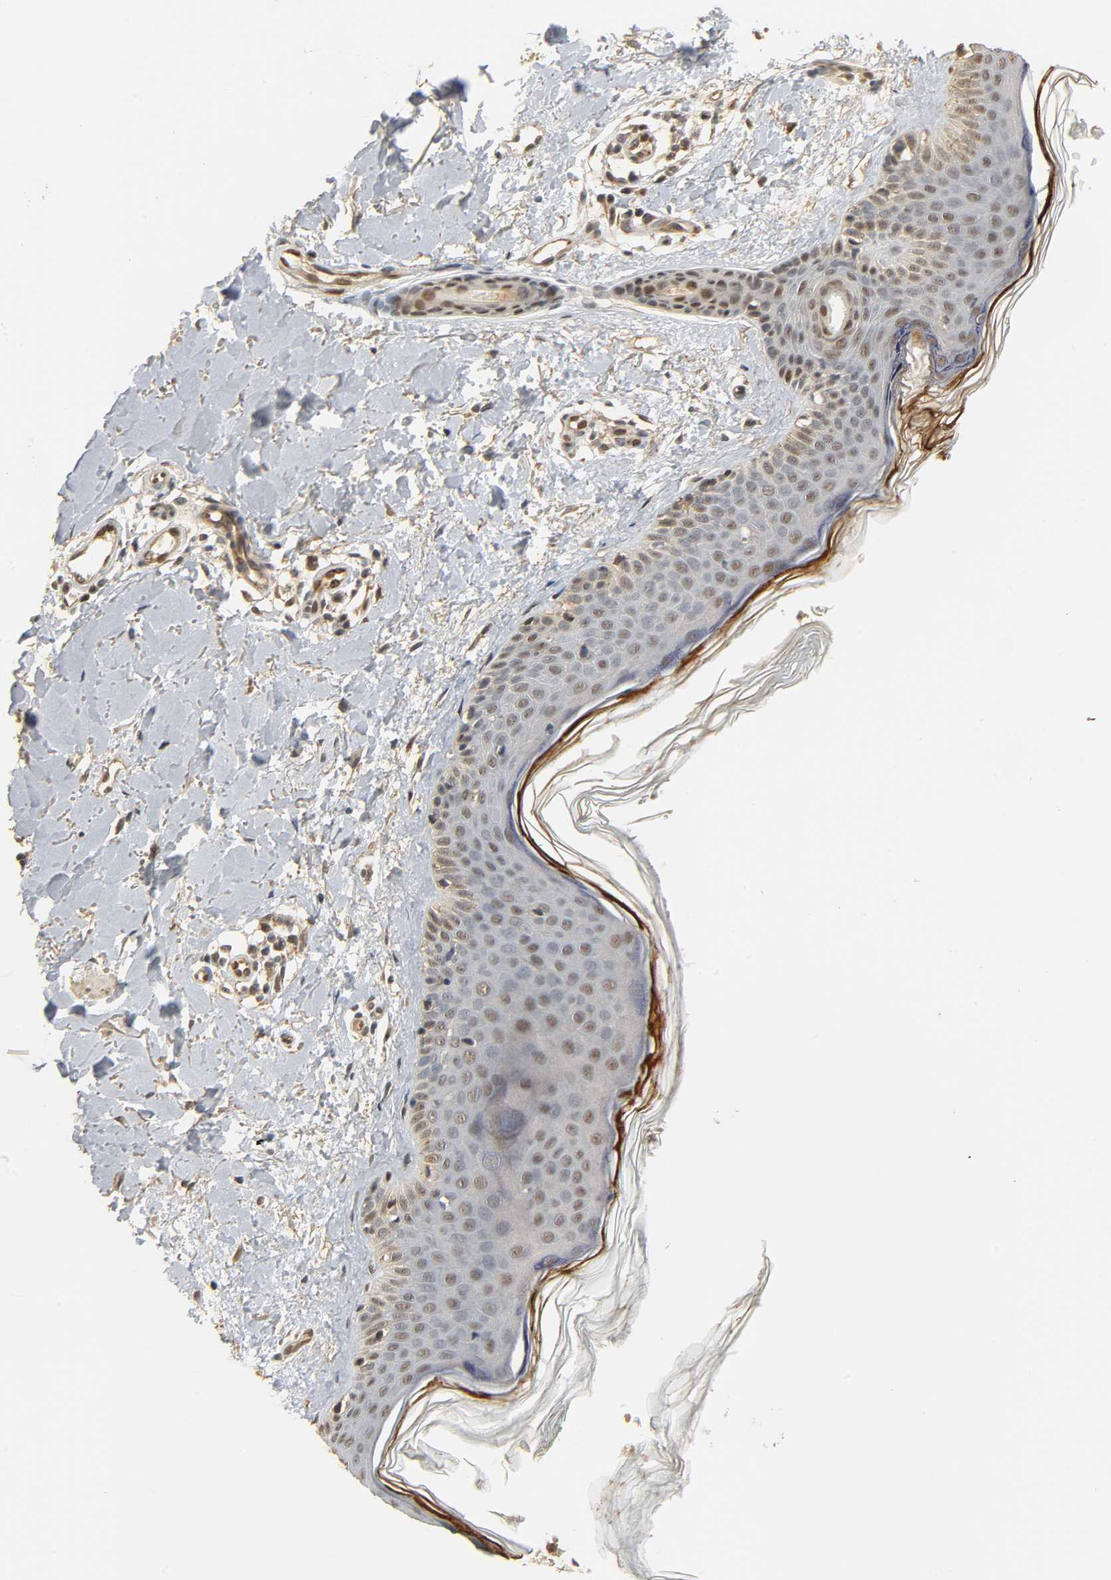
{"staining": {"intensity": "moderate", "quantity": ">75%", "location": "nuclear"}, "tissue": "skin", "cell_type": "Fibroblasts", "image_type": "normal", "snomed": [{"axis": "morphology", "description": "Normal tissue, NOS"}, {"axis": "topography", "description": "Skin"}], "caption": "Immunohistochemistry photomicrograph of benign human skin stained for a protein (brown), which demonstrates medium levels of moderate nuclear staining in approximately >75% of fibroblasts.", "gene": "ZFPM2", "patient": {"sex": "female", "age": 56}}